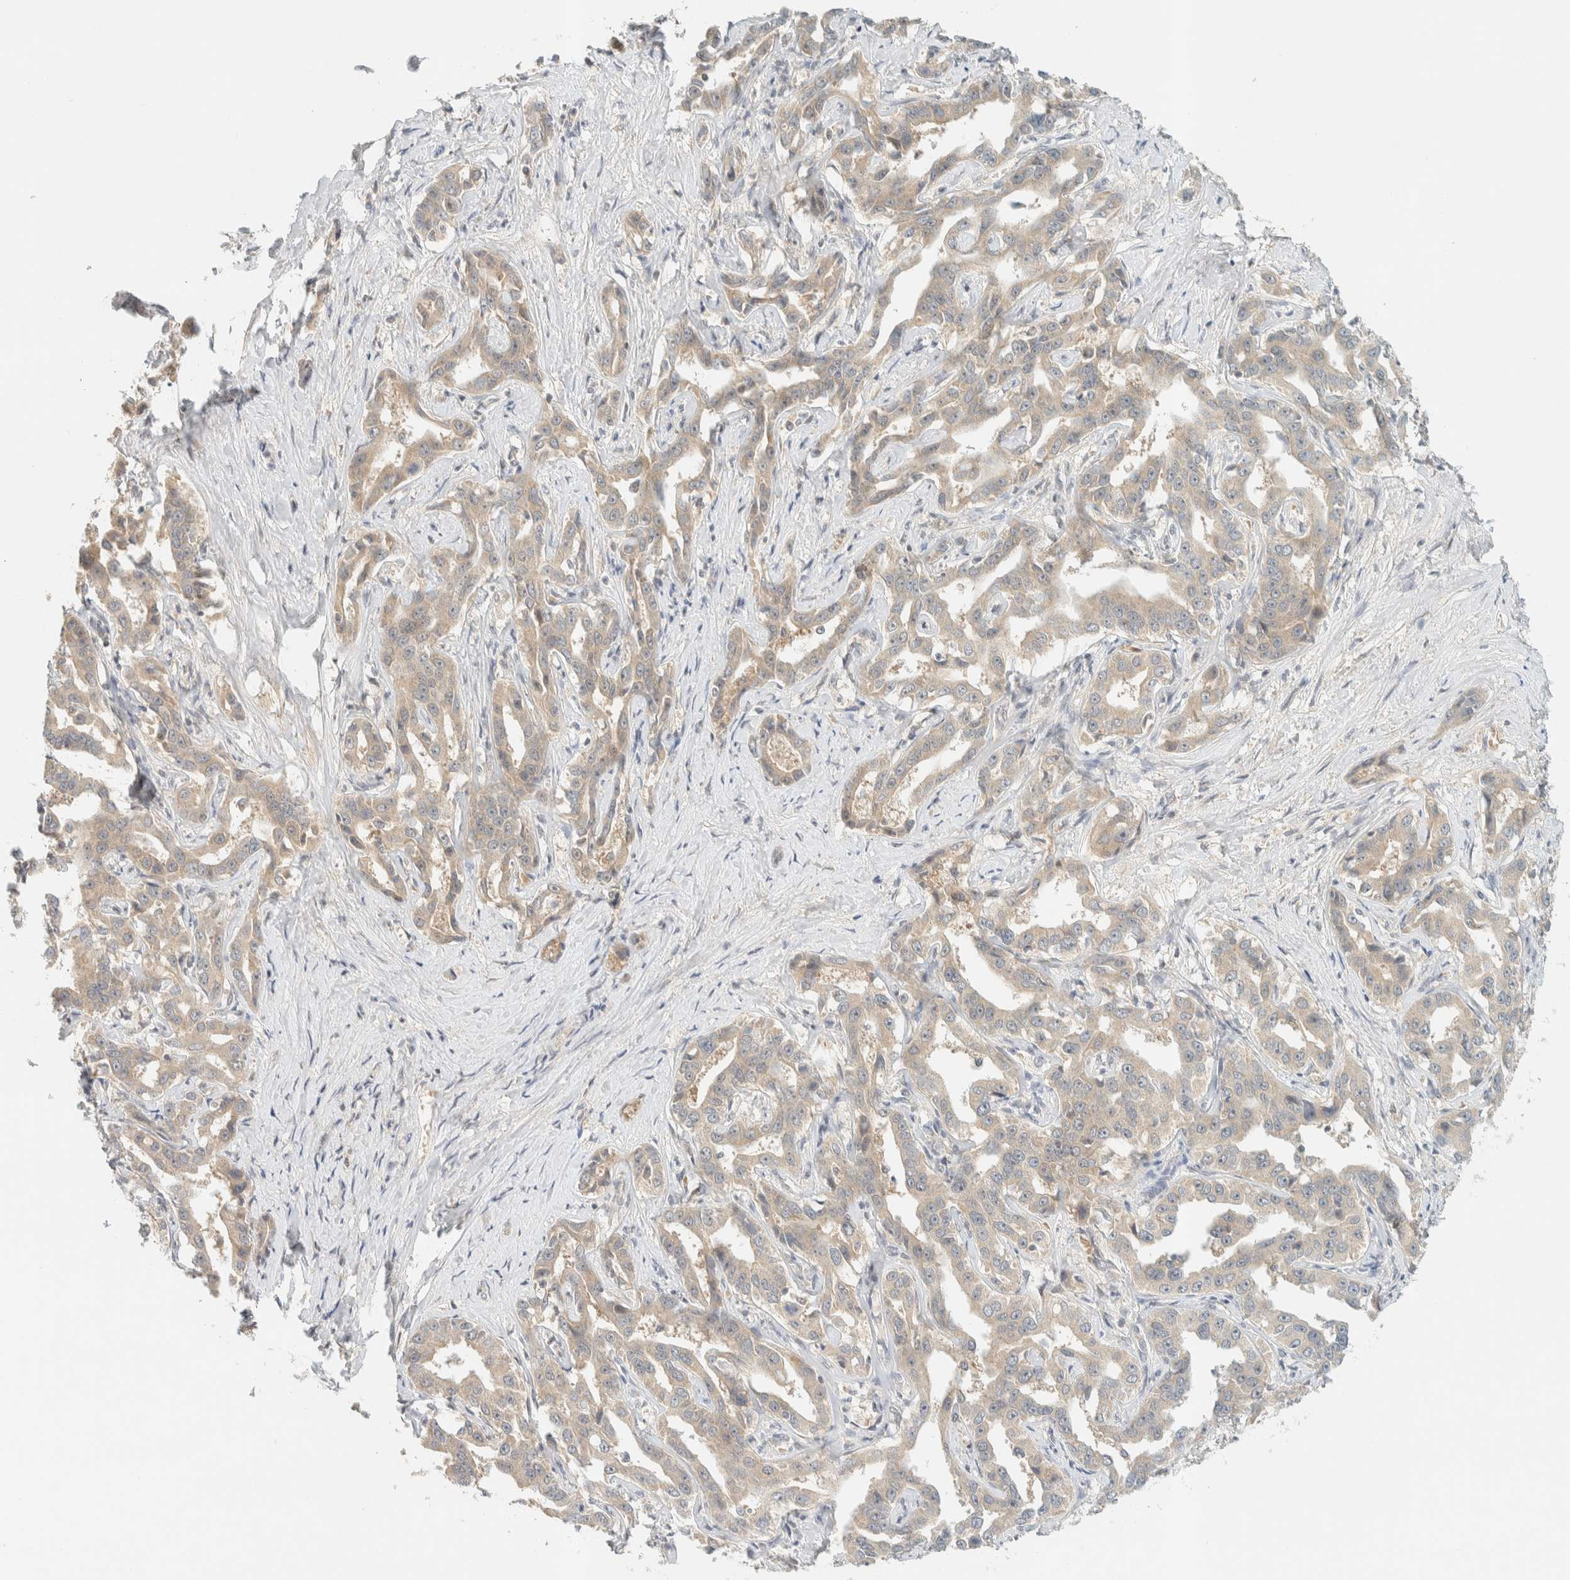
{"staining": {"intensity": "weak", "quantity": ">75%", "location": "cytoplasmic/membranous"}, "tissue": "liver cancer", "cell_type": "Tumor cells", "image_type": "cancer", "snomed": [{"axis": "morphology", "description": "Cholangiocarcinoma"}, {"axis": "topography", "description": "Liver"}], "caption": "An immunohistochemistry micrograph of neoplastic tissue is shown. Protein staining in brown shows weak cytoplasmic/membranous positivity in cholangiocarcinoma (liver) within tumor cells.", "gene": "KIFAP3", "patient": {"sex": "male", "age": 59}}